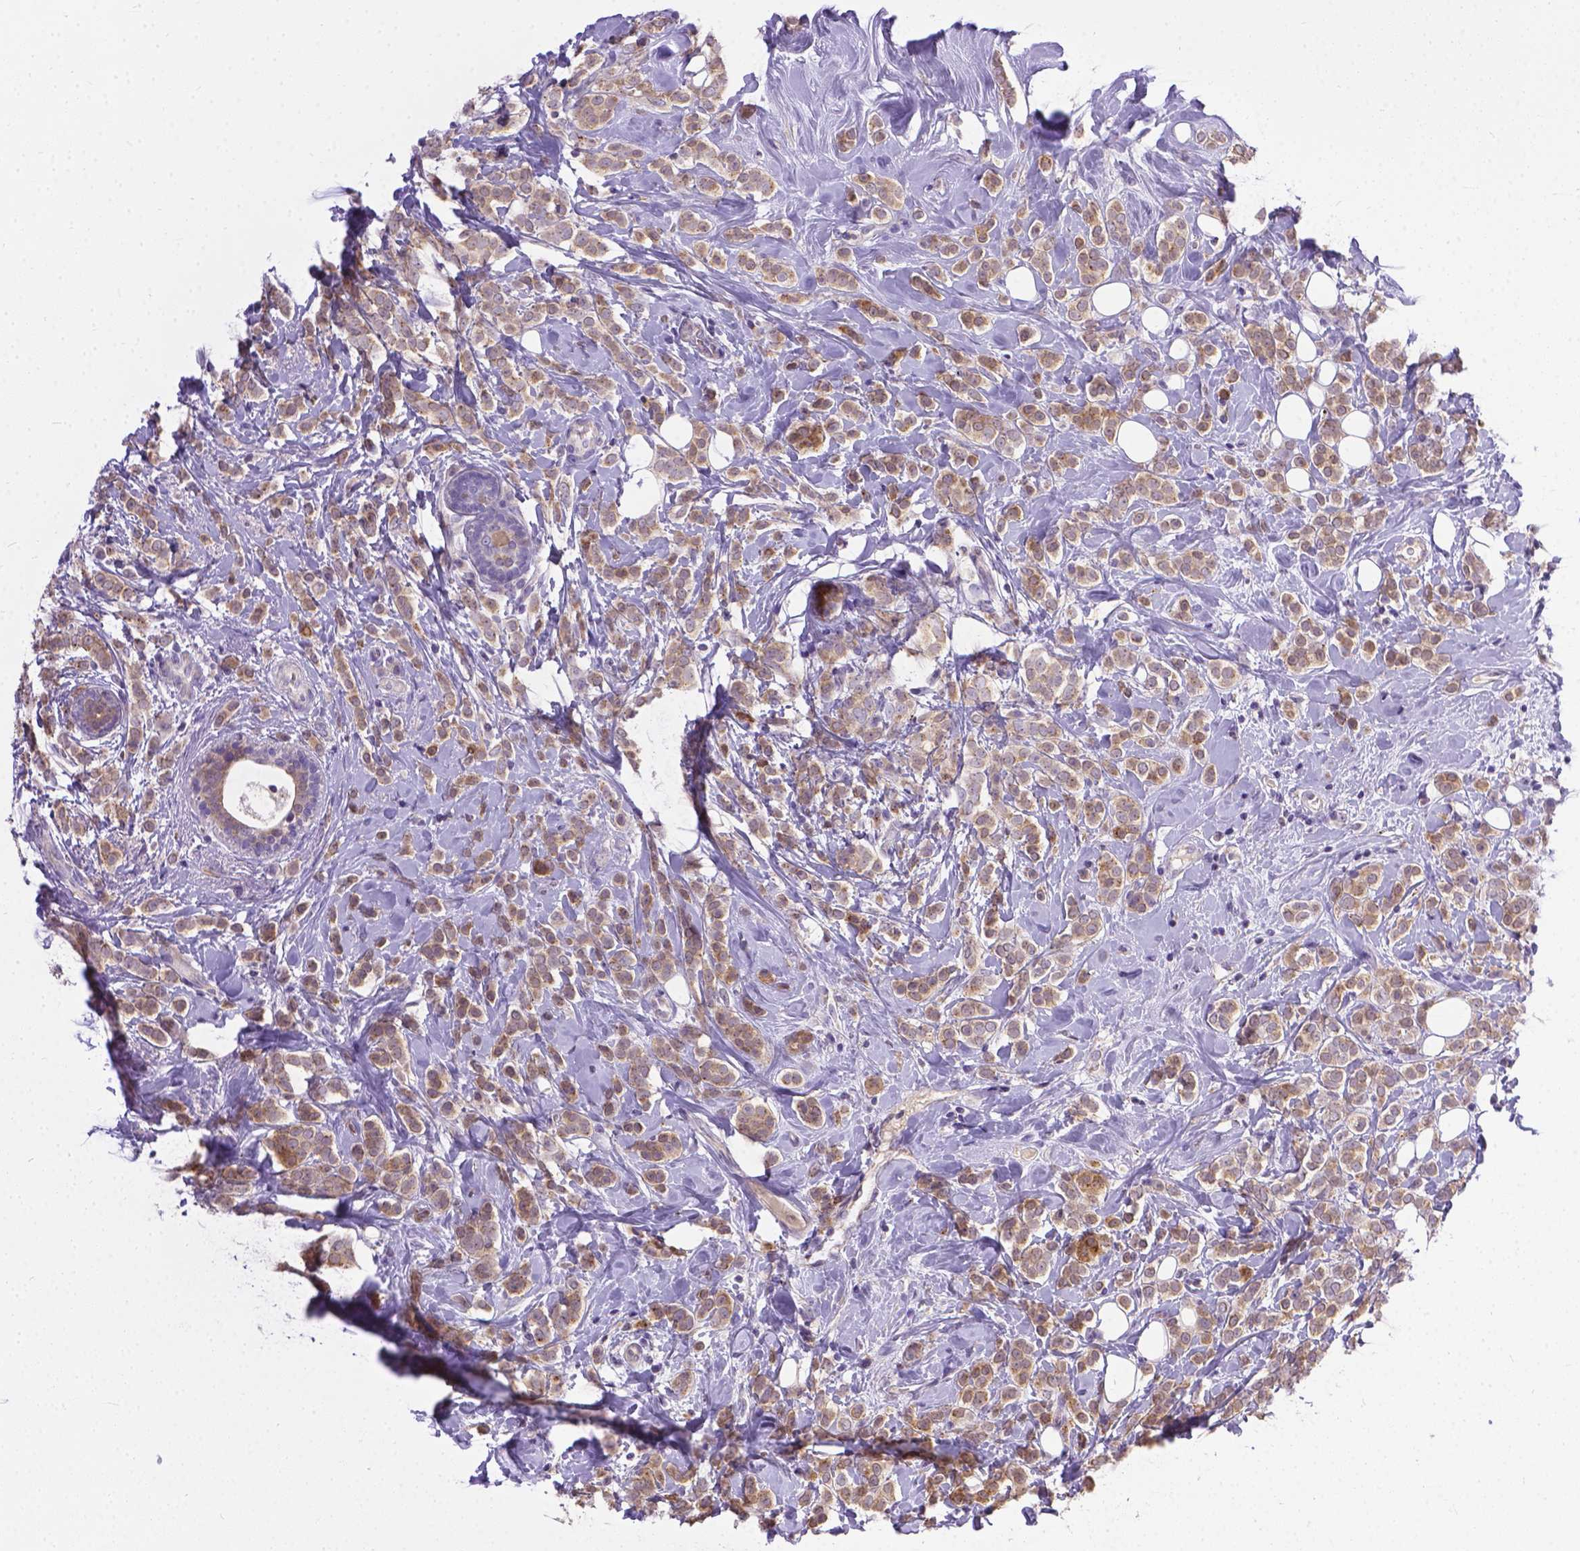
{"staining": {"intensity": "weak", "quantity": ">75%", "location": "cytoplasmic/membranous"}, "tissue": "breast cancer", "cell_type": "Tumor cells", "image_type": "cancer", "snomed": [{"axis": "morphology", "description": "Lobular carcinoma"}, {"axis": "topography", "description": "Breast"}], "caption": "Immunohistochemistry of human breast lobular carcinoma displays low levels of weak cytoplasmic/membranous expression in approximately >75% of tumor cells.", "gene": "TM4SF18", "patient": {"sex": "female", "age": 49}}